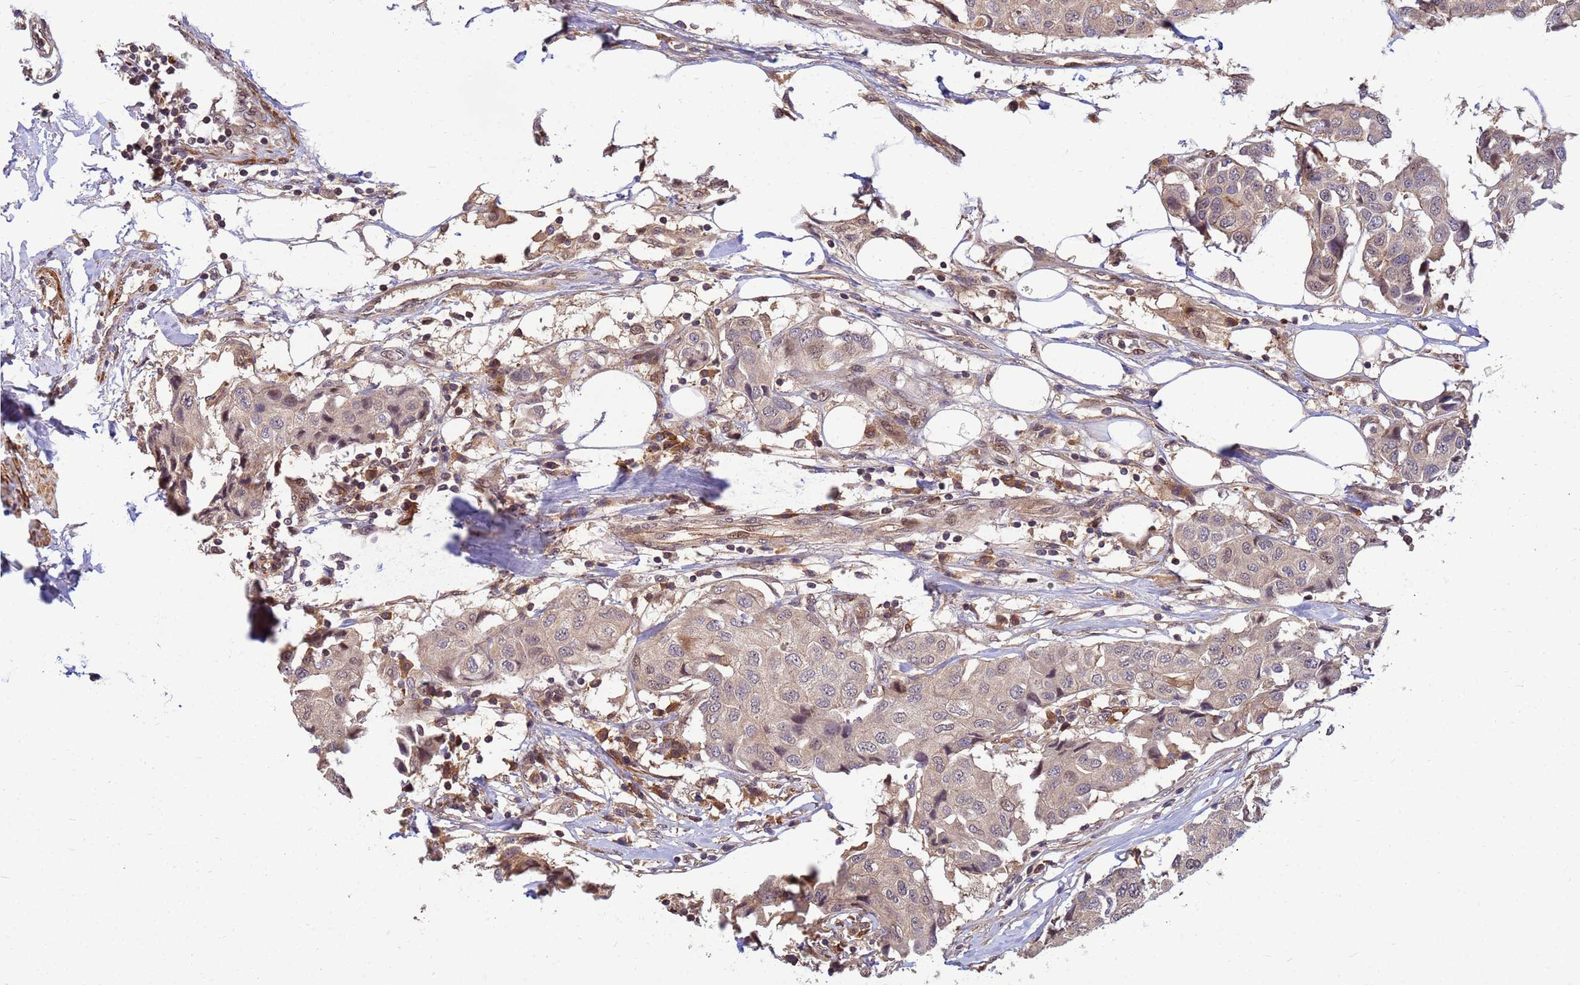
{"staining": {"intensity": "negative", "quantity": "none", "location": "none"}, "tissue": "breast cancer", "cell_type": "Tumor cells", "image_type": "cancer", "snomed": [{"axis": "morphology", "description": "Duct carcinoma"}, {"axis": "topography", "description": "Breast"}], "caption": "IHC micrograph of human breast cancer stained for a protein (brown), which reveals no expression in tumor cells. Brightfield microscopy of IHC stained with DAB (brown) and hematoxylin (blue), captured at high magnification.", "gene": "DUS4L", "patient": {"sex": "female", "age": 80}}